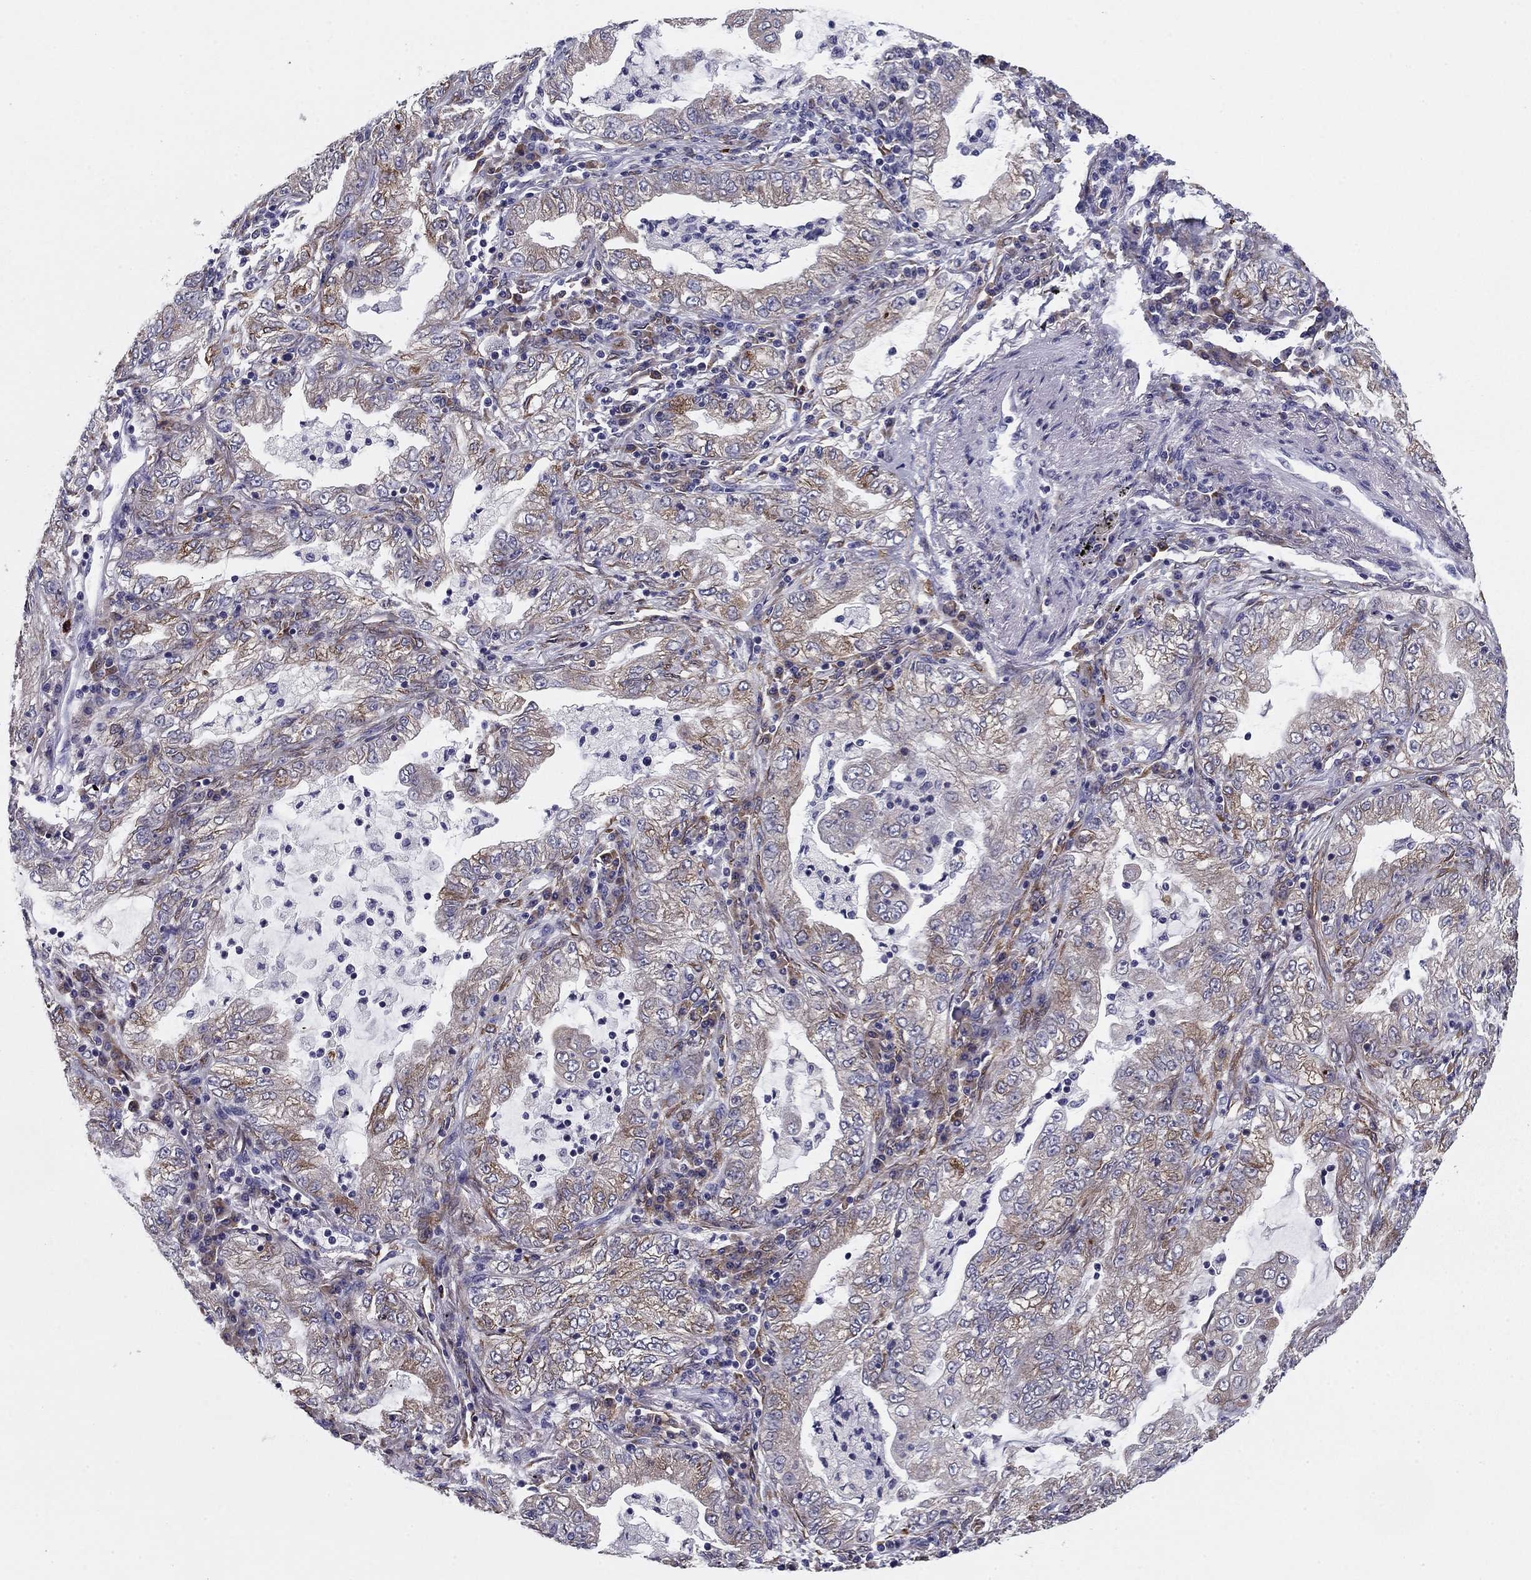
{"staining": {"intensity": "moderate", "quantity": "25%-75%", "location": "cytoplasmic/membranous"}, "tissue": "lung cancer", "cell_type": "Tumor cells", "image_type": "cancer", "snomed": [{"axis": "morphology", "description": "Adenocarcinoma, NOS"}, {"axis": "topography", "description": "Lung"}], "caption": "Approximately 25%-75% of tumor cells in human lung cancer (adenocarcinoma) exhibit moderate cytoplasmic/membranous protein staining as visualized by brown immunohistochemical staining.", "gene": "TMED3", "patient": {"sex": "female", "age": 73}}